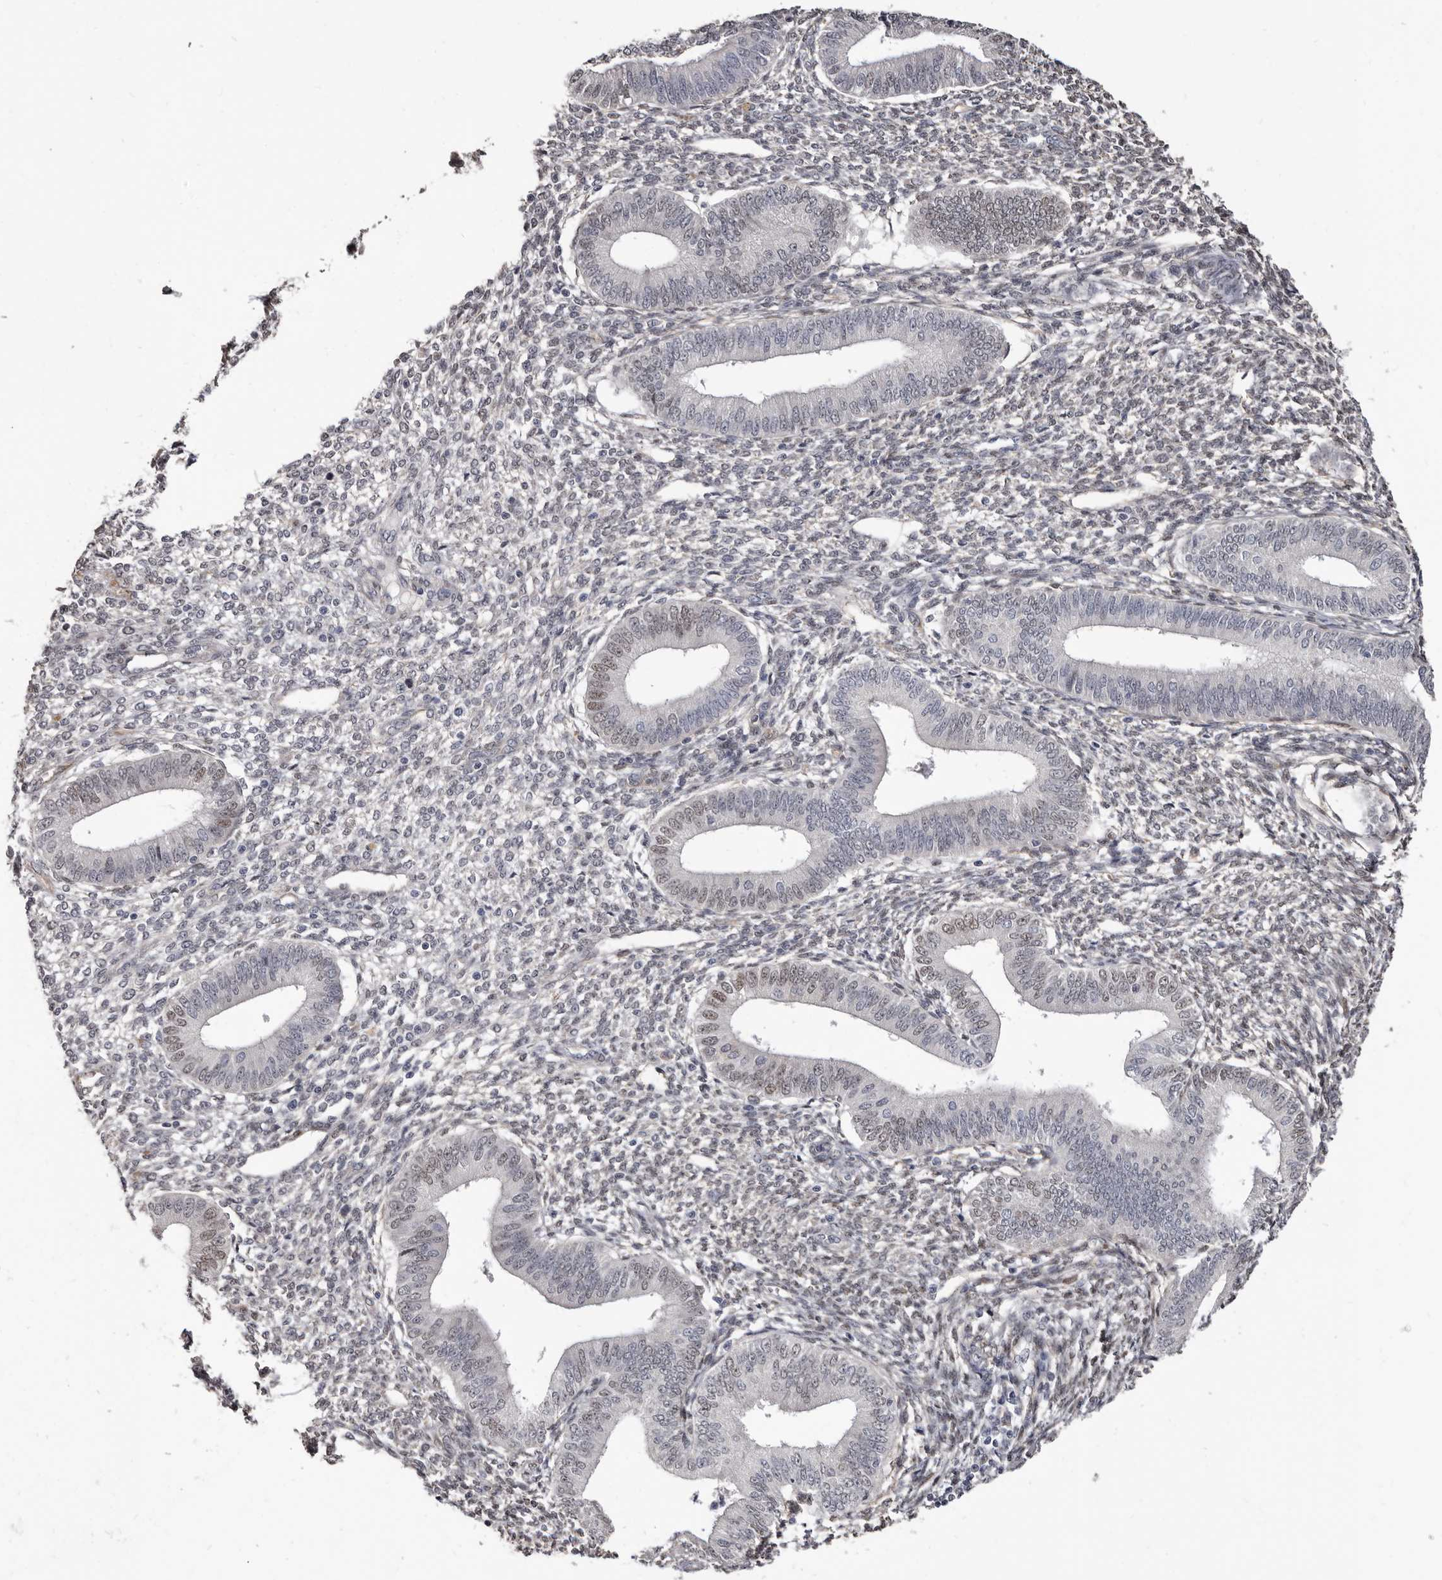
{"staining": {"intensity": "weak", "quantity": "<25%", "location": "cytoplasmic/membranous"}, "tissue": "endometrium", "cell_type": "Cells in endometrial stroma", "image_type": "normal", "snomed": [{"axis": "morphology", "description": "Normal tissue, NOS"}, {"axis": "topography", "description": "Endometrium"}], "caption": "Immunohistochemistry image of unremarkable endometrium: endometrium stained with DAB displays no significant protein positivity in cells in endometrial stroma.", "gene": "KHDRBS2", "patient": {"sex": "female", "age": 46}}